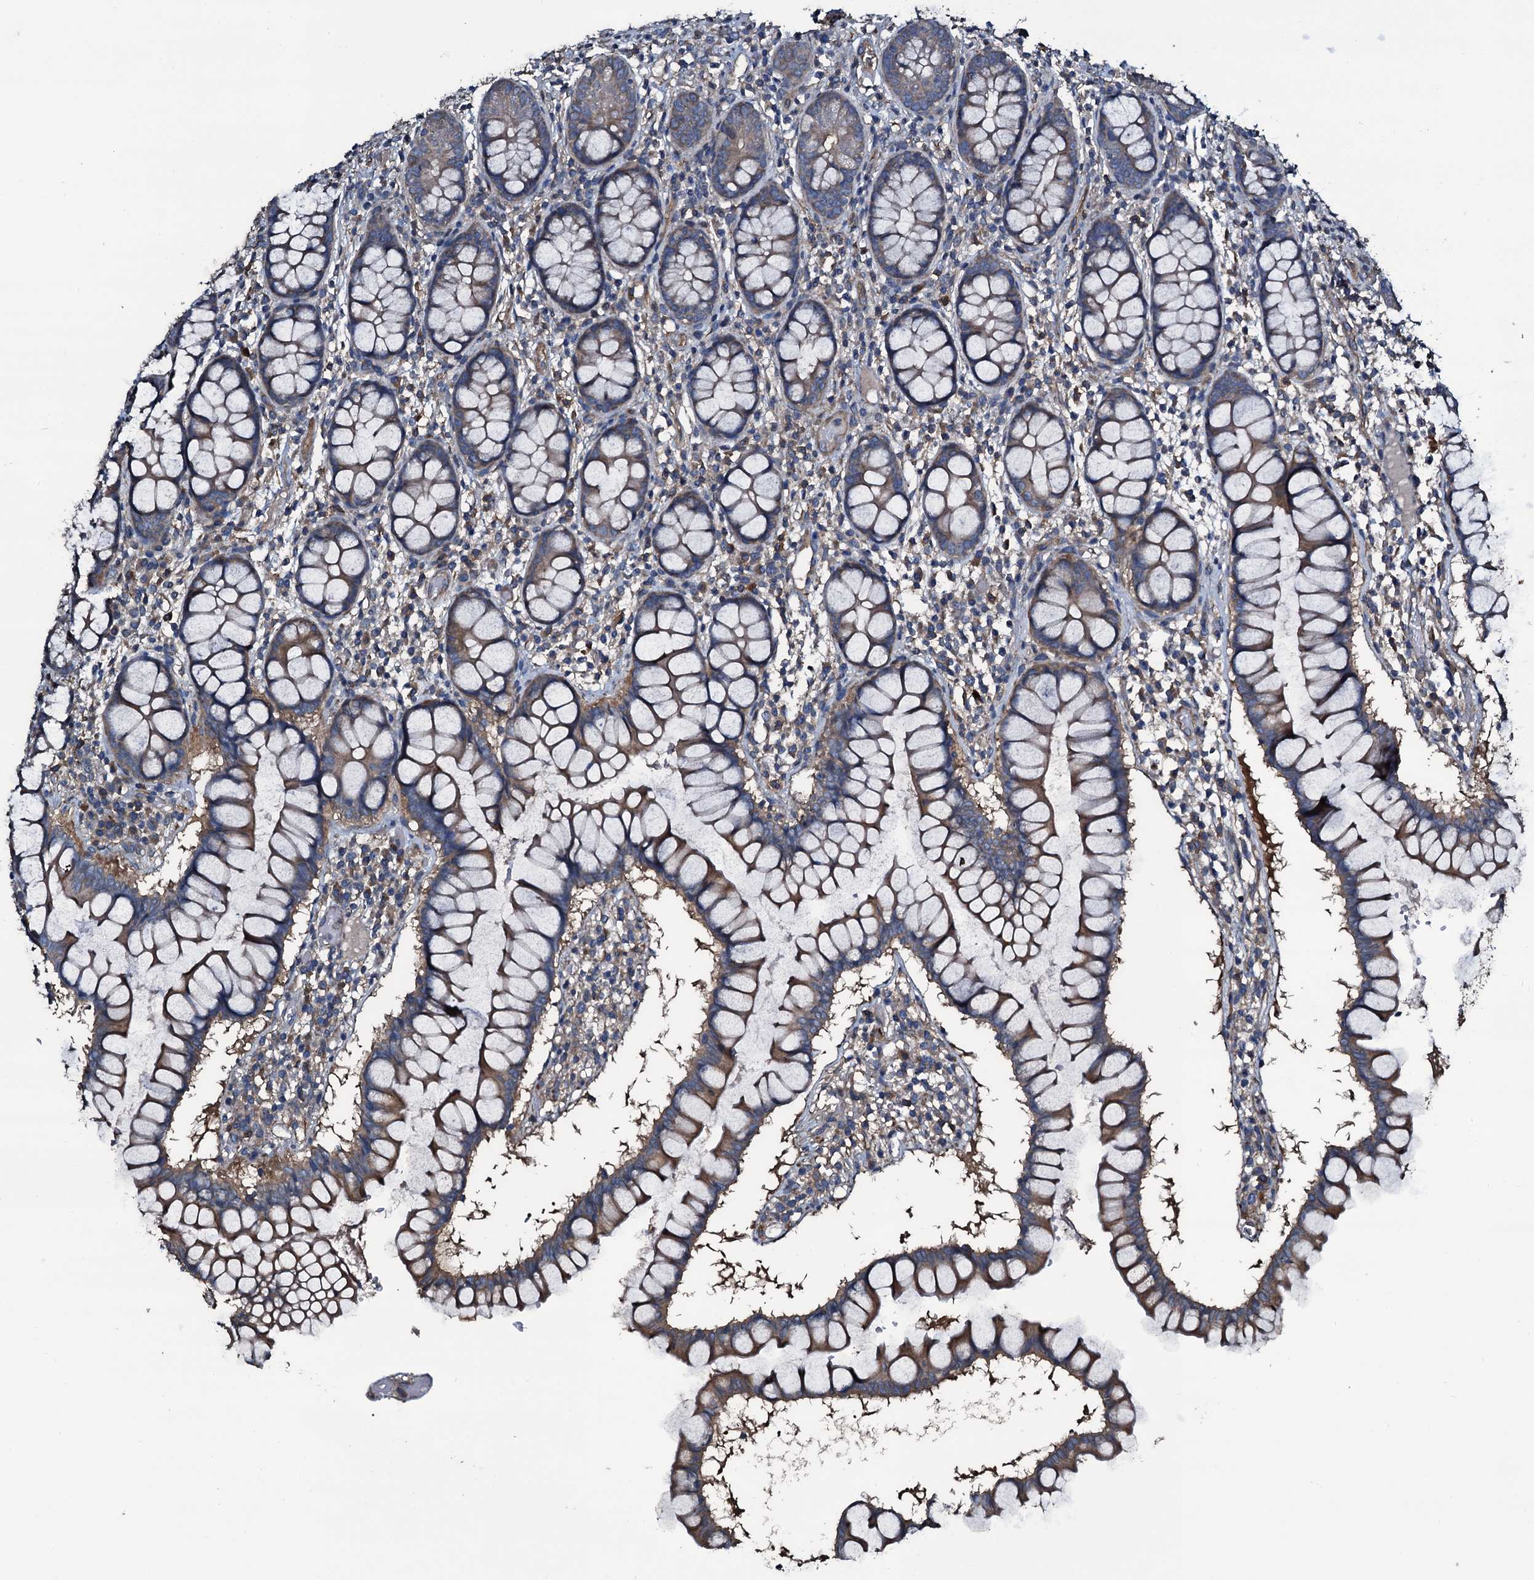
{"staining": {"intensity": "moderate", "quantity": ">75%", "location": "cytoplasmic/membranous"}, "tissue": "colon", "cell_type": "Endothelial cells", "image_type": "normal", "snomed": [{"axis": "morphology", "description": "Normal tissue, NOS"}, {"axis": "morphology", "description": "Adenocarcinoma, NOS"}, {"axis": "topography", "description": "Colon"}], "caption": "High-power microscopy captured an immunohistochemistry micrograph of unremarkable colon, revealing moderate cytoplasmic/membranous positivity in about >75% of endothelial cells.", "gene": "WIPF3", "patient": {"sex": "female", "age": 55}}